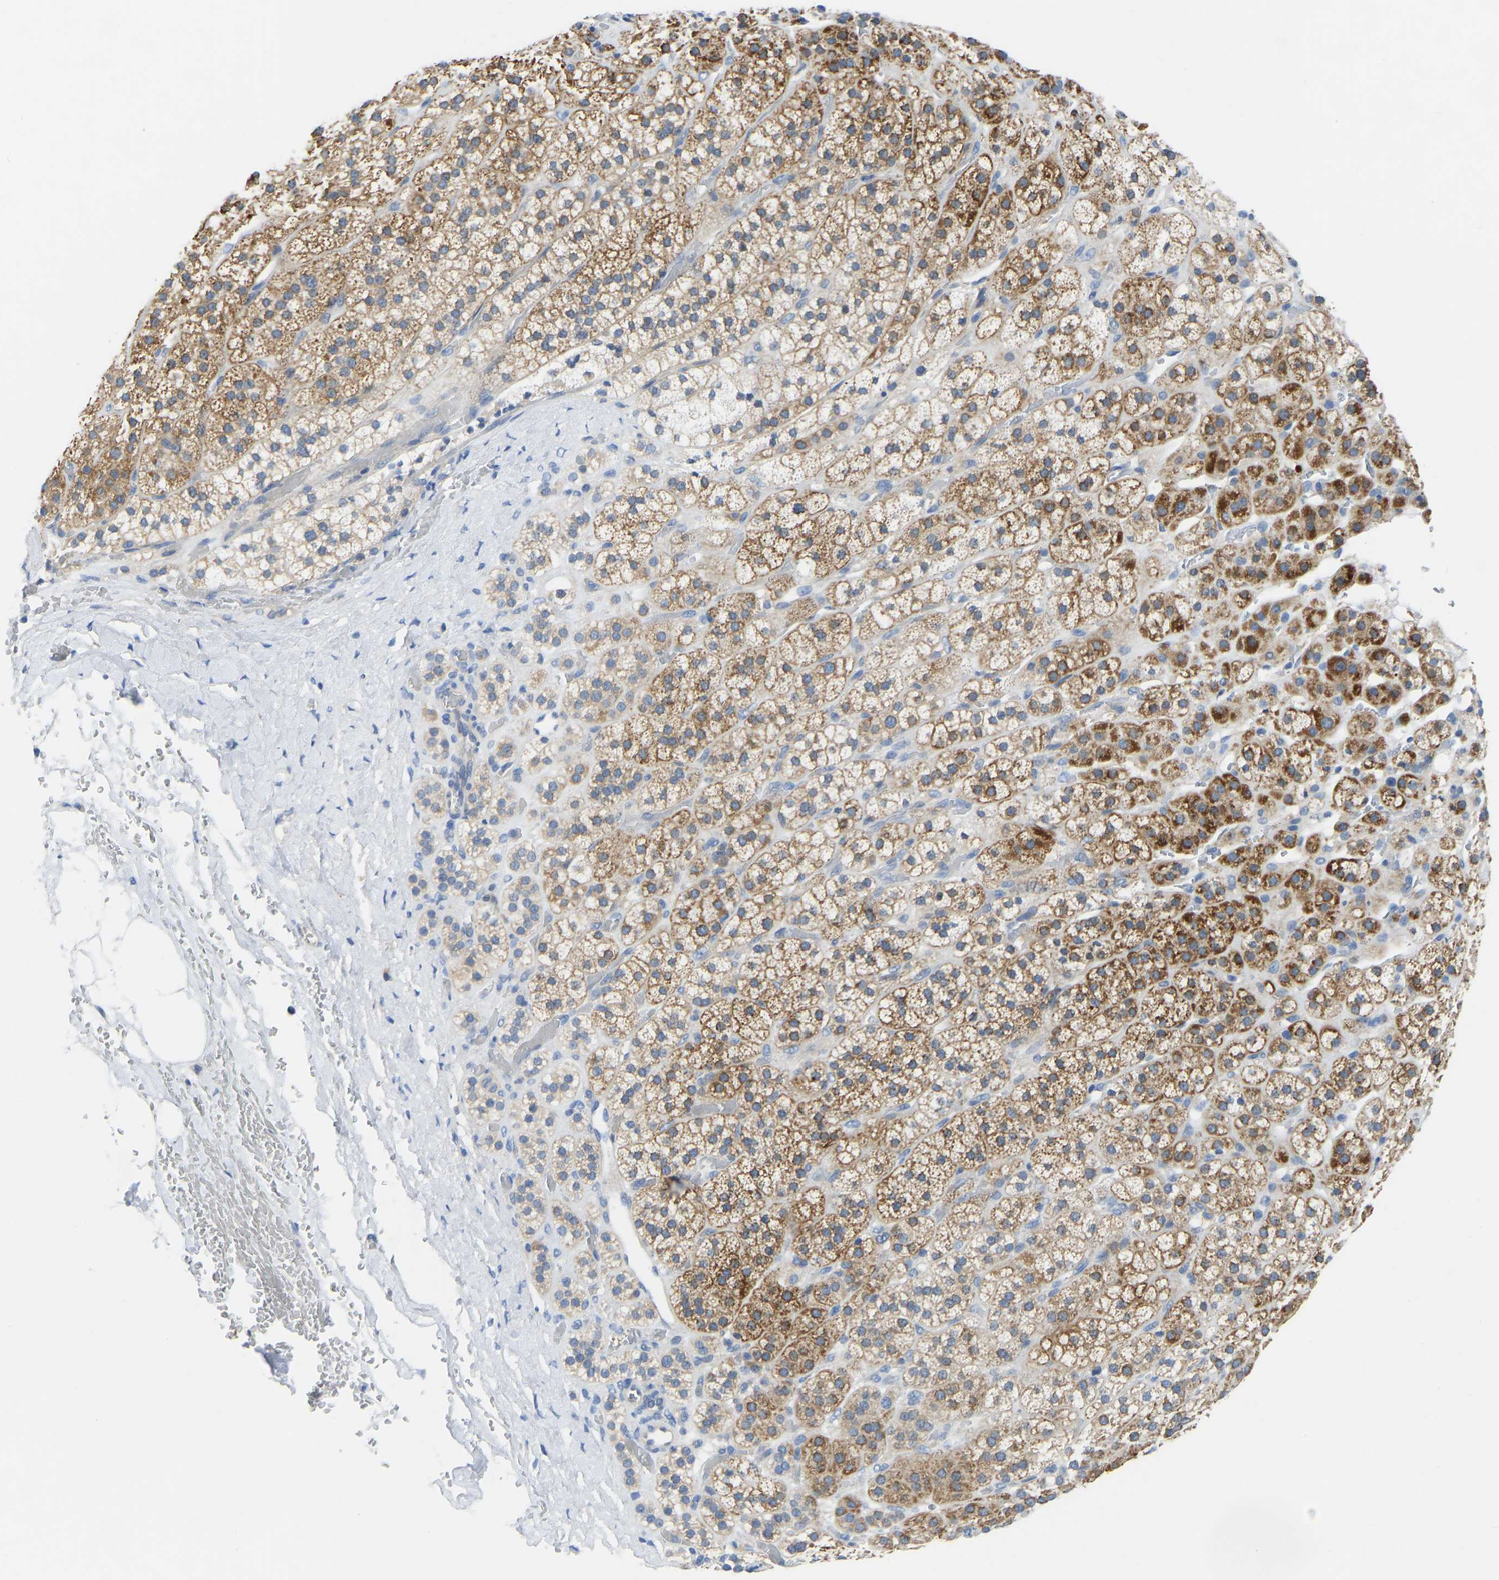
{"staining": {"intensity": "moderate", "quantity": ">75%", "location": "cytoplasmic/membranous"}, "tissue": "adrenal gland", "cell_type": "Glandular cells", "image_type": "normal", "snomed": [{"axis": "morphology", "description": "Normal tissue, NOS"}, {"axis": "topography", "description": "Adrenal gland"}], "caption": "A high-resolution histopathology image shows IHC staining of normal adrenal gland, which exhibits moderate cytoplasmic/membranous positivity in approximately >75% of glandular cells.", "gene": "PPP3CA", "patient": {"sex": "male", "age": 56}}